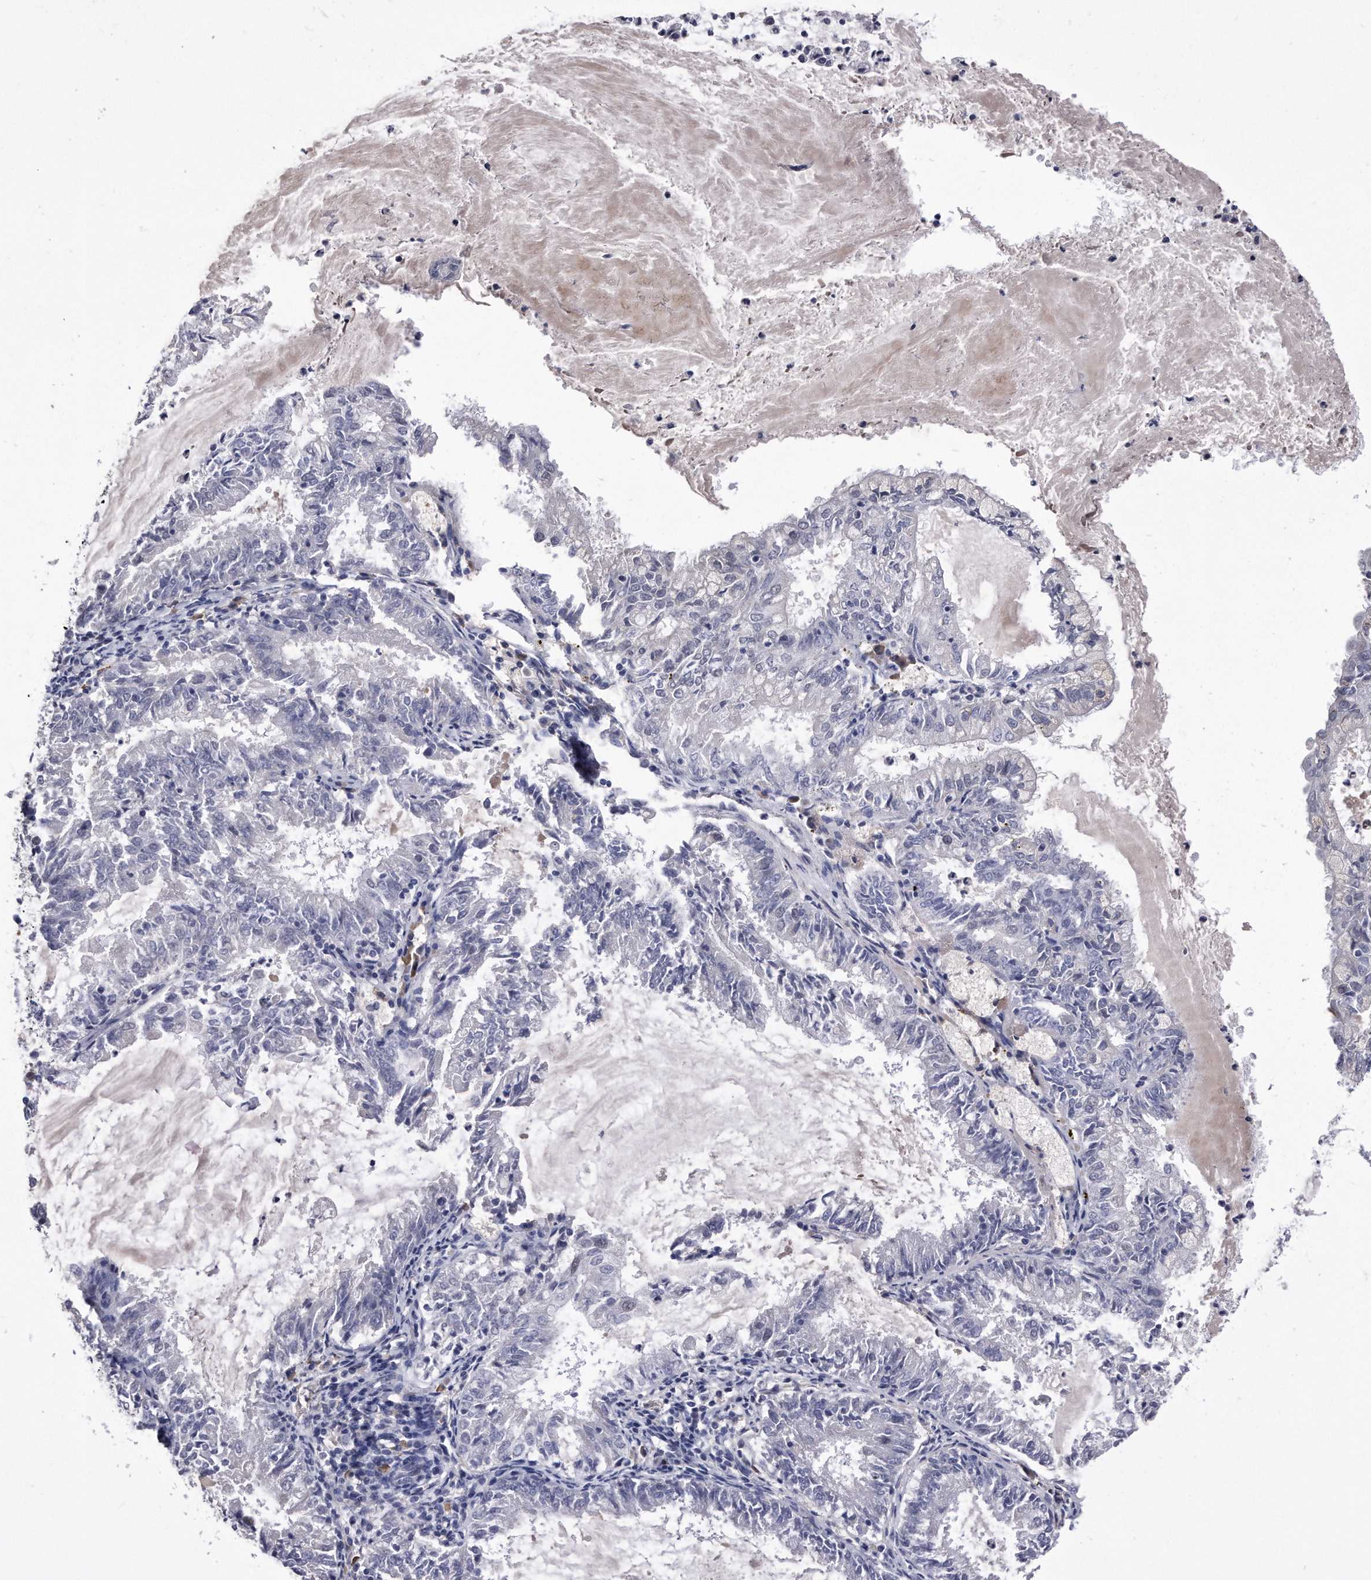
{"staining": {"intensity": "negative", "quantity": "none", "location": "none"}, "tissue": "endometrial cancer", "cell_type": "Tumor cells", "image_type": "cancer", "snomed": [{"axis": "morphology", "description": "Adenocarcinoma, NOS"}, {"axis": "topography", "description": "Endometrium"}], "caption": "Immunohistochemistry micrograph of adenocarcinoma (endometrial) stained for a protein (brown), which displays no staining in tumor cells.", "gene": "KCTD8", "patient": {"sex": "female", "age": 57}}